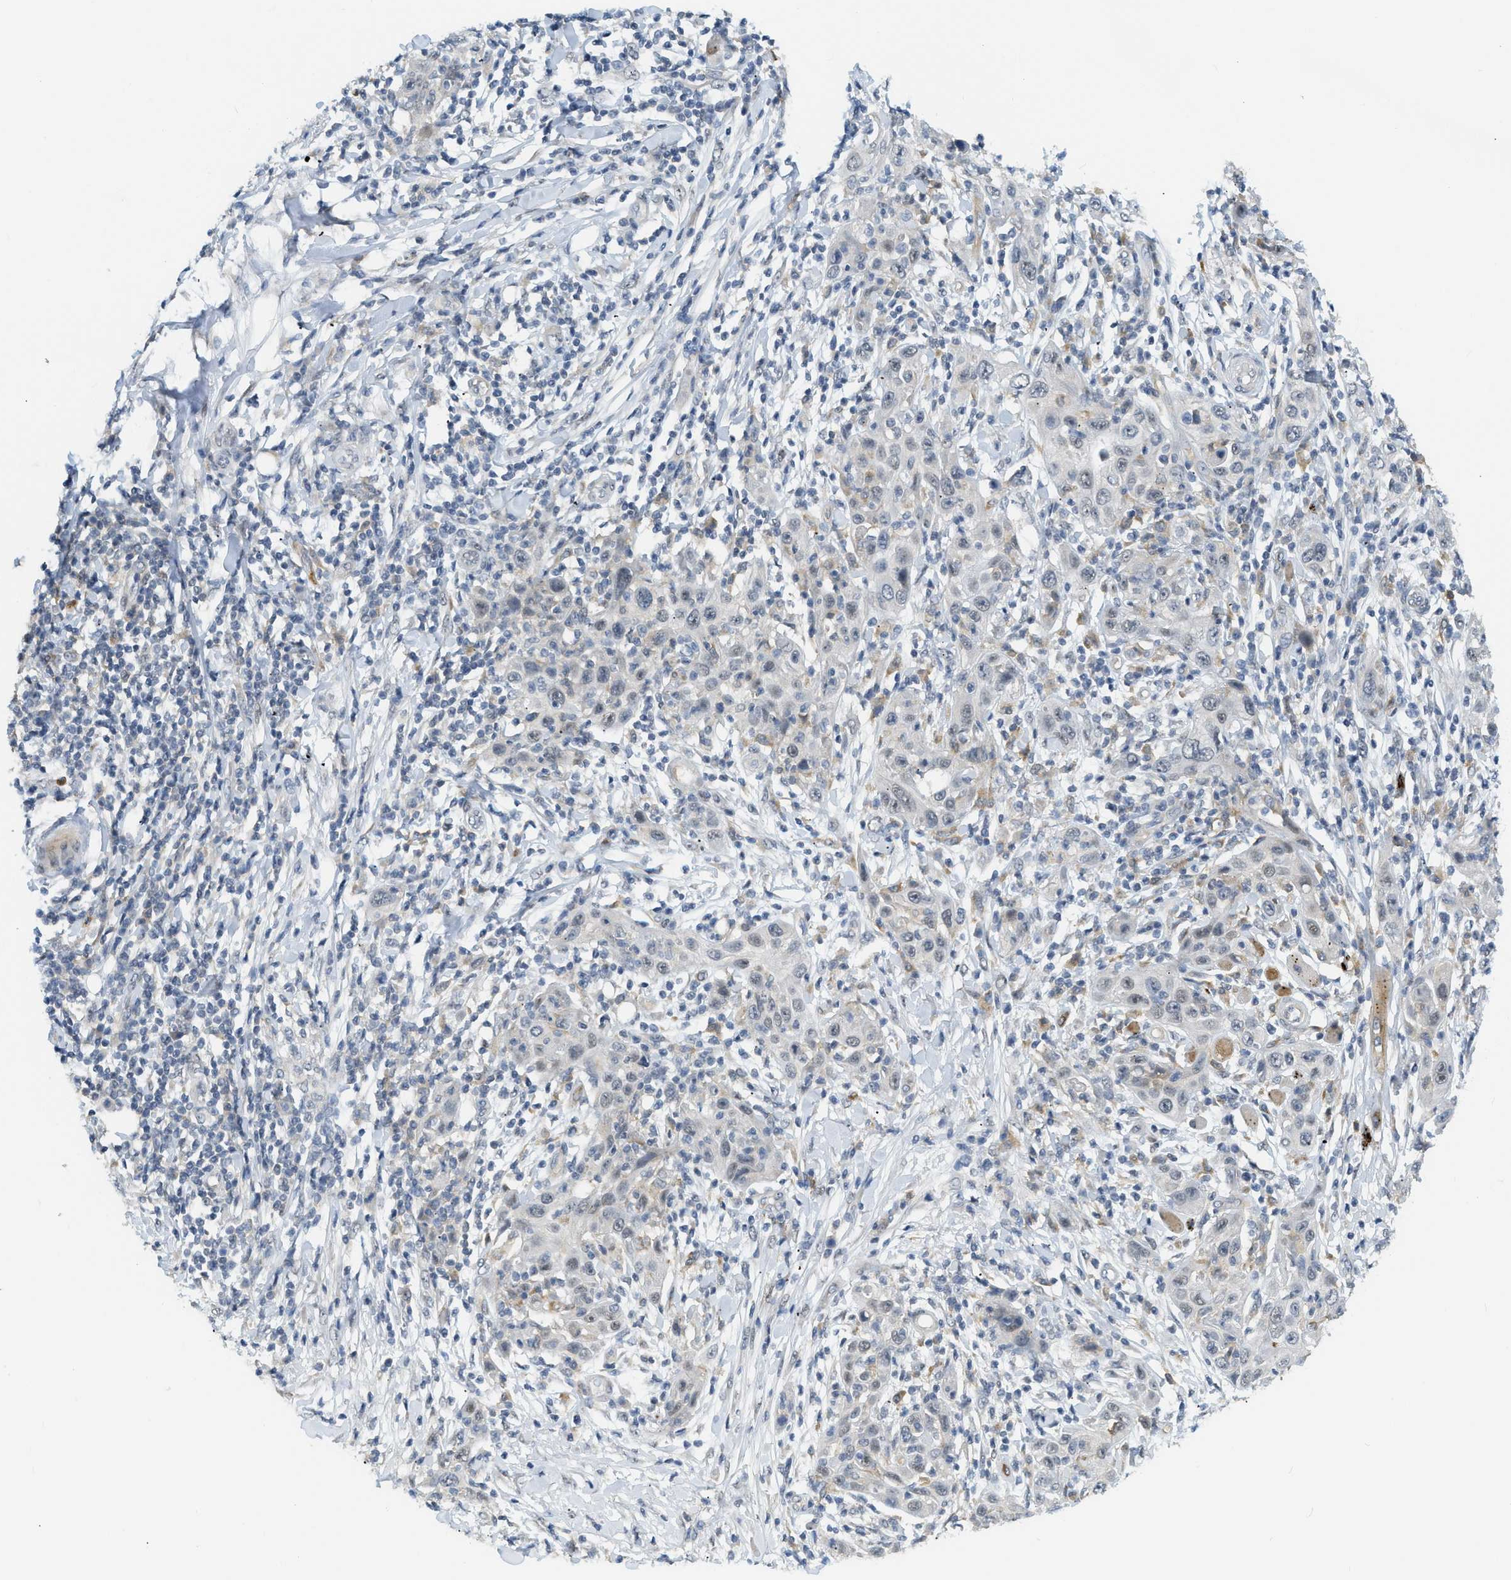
{"staining": {"intensity": "negative", "quantity": "none", "location": "none"}, "tissue": "skin cancer", "cell_type": "Tumor cells", "image_type": "cancer", "snomed": [{"axis": "morphology", "description": "Squamous cell carcinoma, NOS"}, {"axis": "topography", "description": "Skin"}], "caption": "Tumor cells are negative for protein expression in human skin cancer. (Brightfield microscopy of DAB IHC at high magnification).", "gene": "ZNF408", "patient": {"sex": "female", "age": 88}}